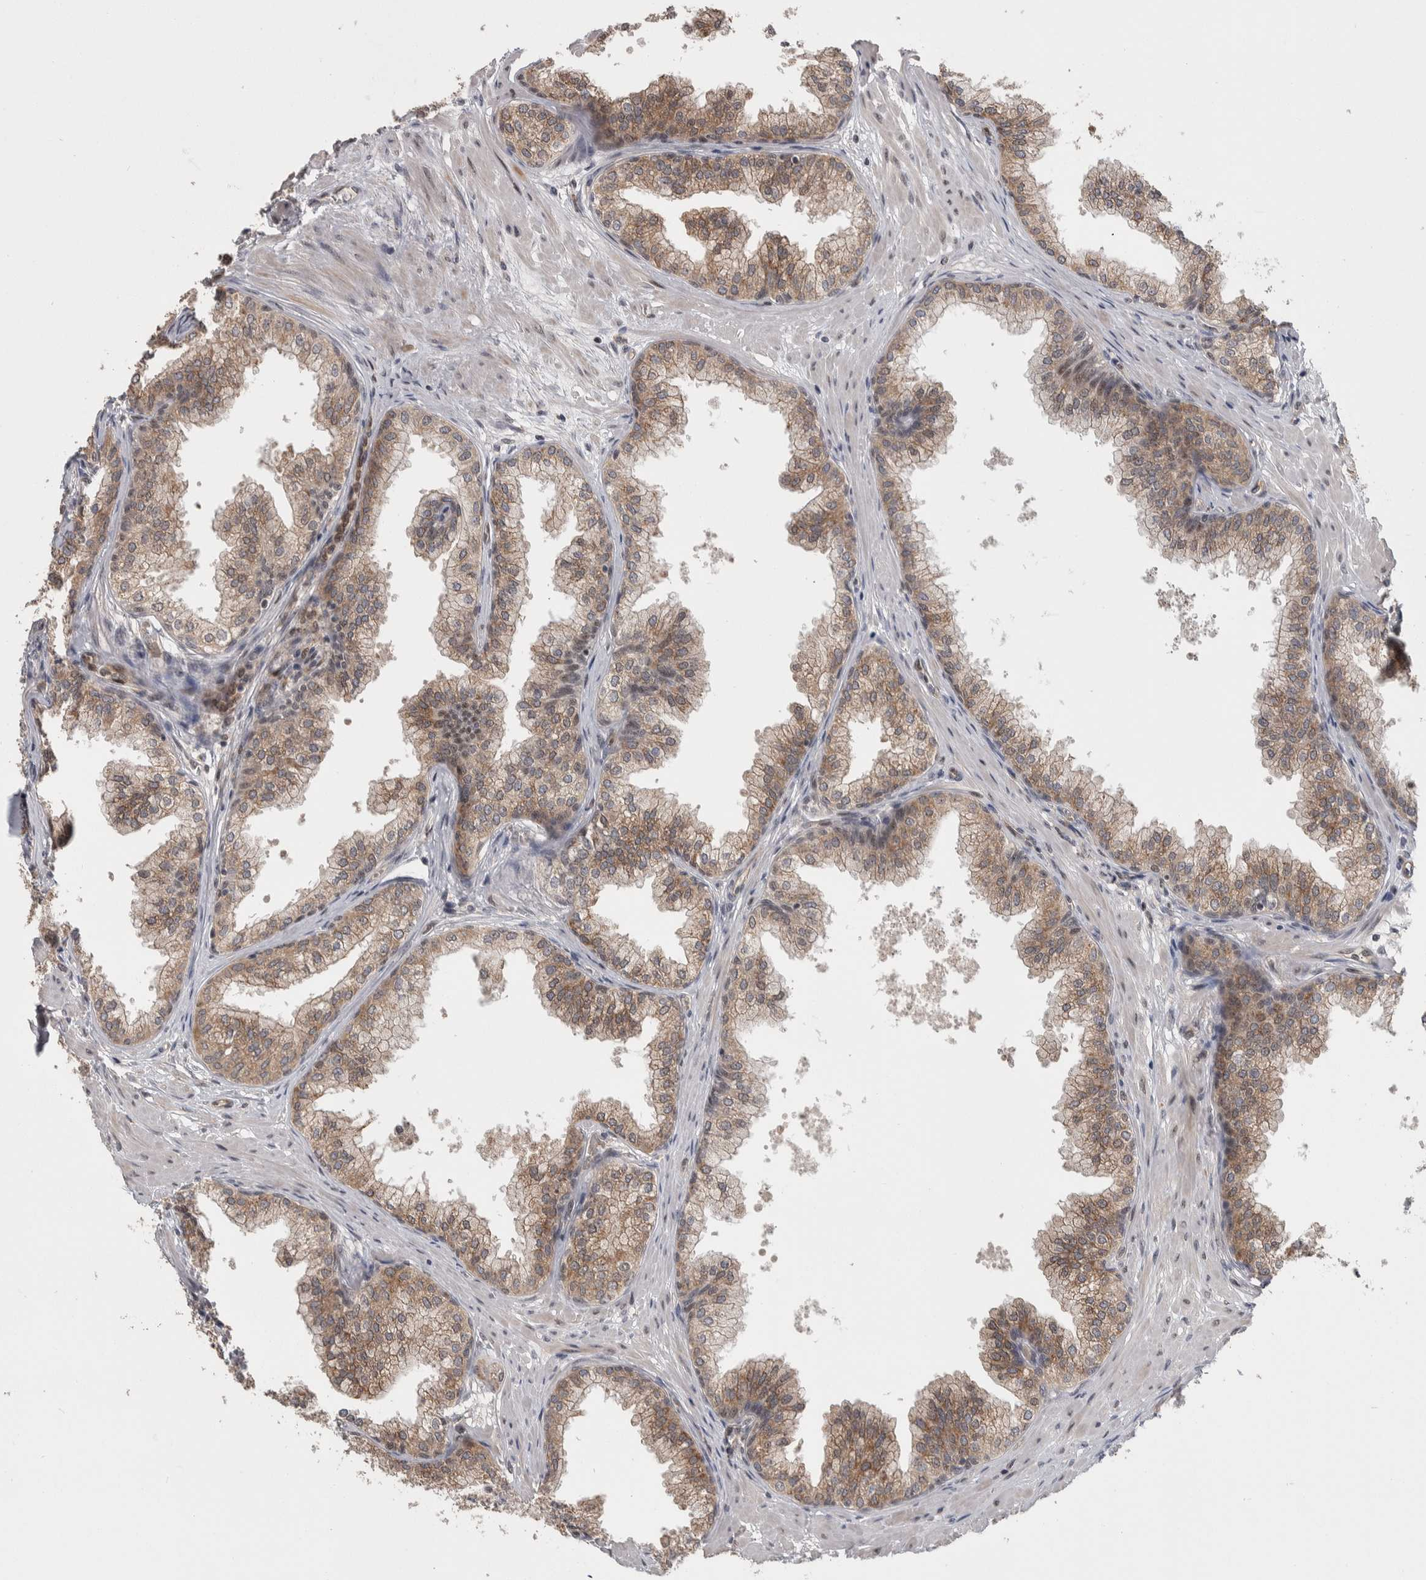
{"staining": {"intensity": "weak", "quantity": ">75%", "location": "cytoplasmic/membranous"}, "tissue": "prostate", "cell_type": "Glandular cells", "image_type": "normal", "snomed": [{"axis": "morphology", "description": "Normal tissue, NOS"}, {"axis": "morphology", "description": "Urothelial carcinoma, Low grade"}, {"axis": "topography", "description": "Urinary bladder"}, {"axis": "topography", "description": "Prostate"}], "caption": "DAB immunohistochemical staining of benign human prostate exhibits weak cytoplasmic/membranous protein expression in about >75% of glandular cells.", "gene": "PRDM4", "patient": {"sex": "male", "age": 60}}